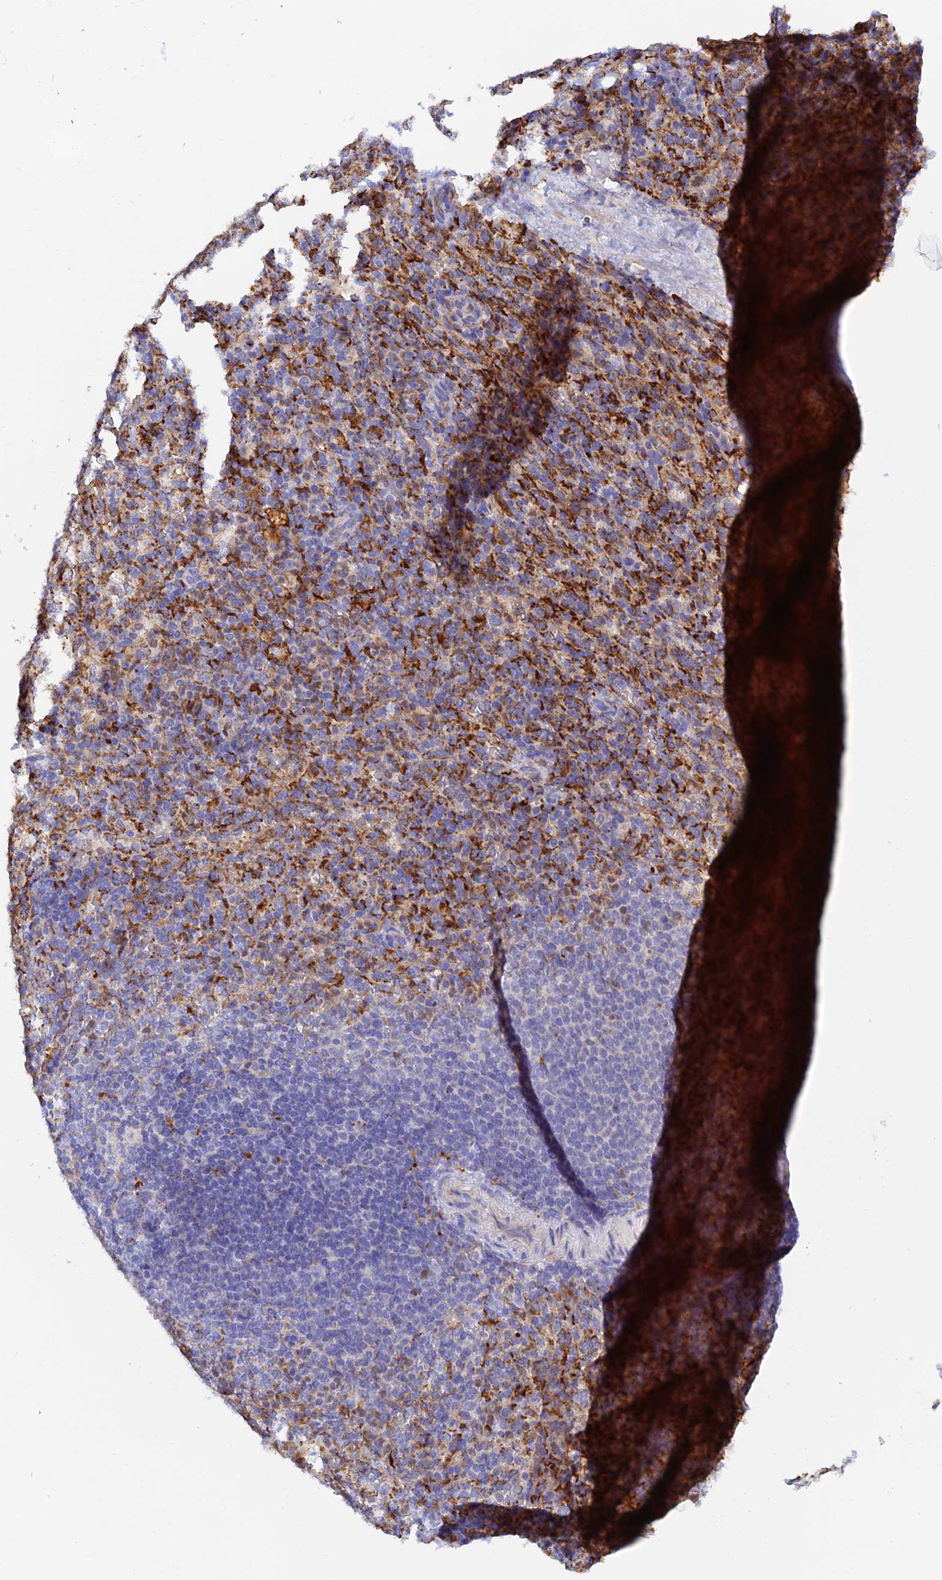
{"staining": {"intensity": "moderate", "quantity": "<25%", "location": "cytoplasmic/membranous"}, "tissue": "spleen", "cell_type": "Cells in red pulp", "image_type": "normal", "snomed": [{"axis": "morphology", "description": "Normal tissue, NOS"}, {"axis": "topography", "description": "Spleen"}], "caption": "Protein staining by immunohistochemistry reveals moderate cytoplasmic/membranous staining in approximately <25% of cells in red pulp in normal spleen. The protein is stained brown, and the nuclei are stained in blue (DAB IHC with brightfield microscopy, high magnification).", "gene": "RPGRIP1L", "patient": {"sex": "female", "age": 21}}